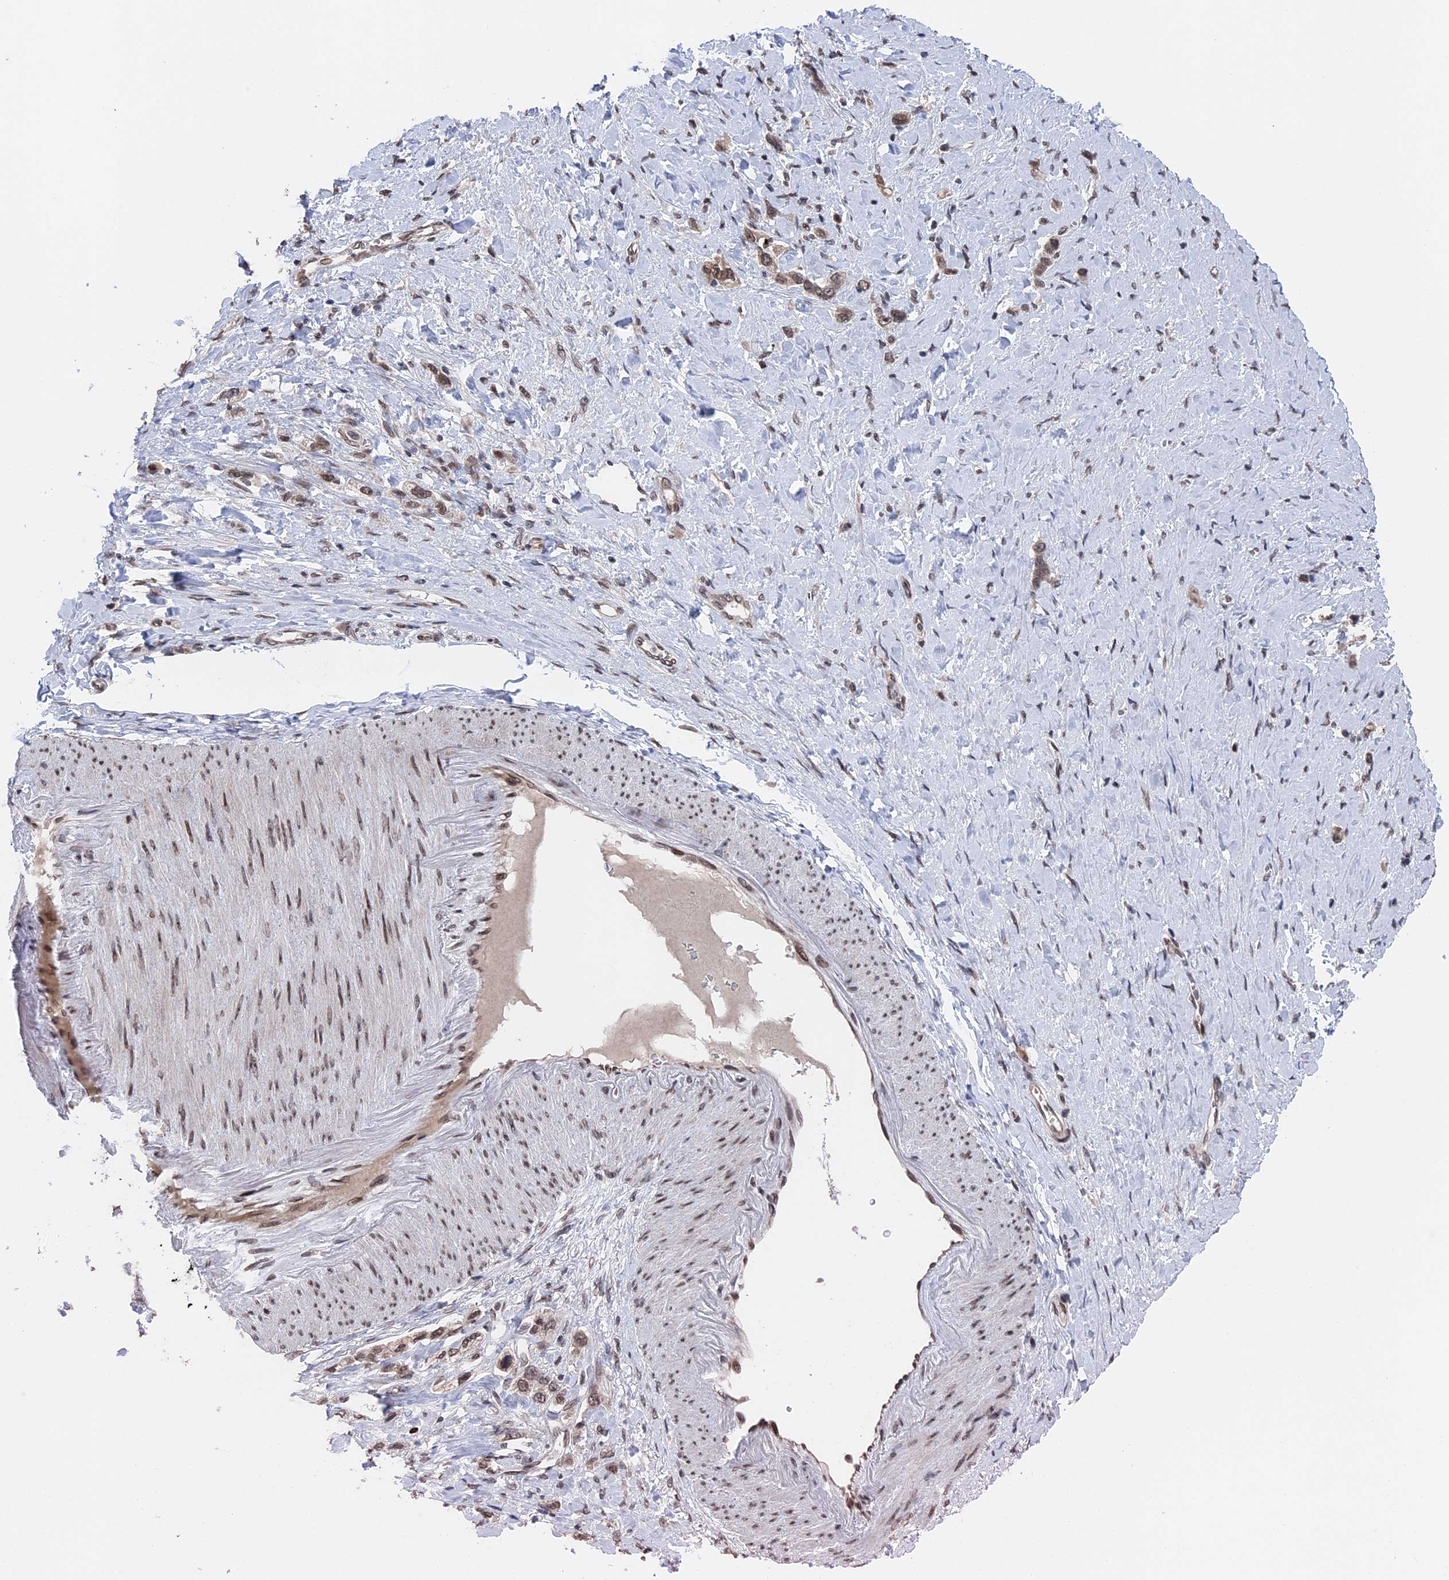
{"staining": {"intensity": "moderate", "quantity": ">75%", "location": "nuclear"}, "tissue": "stomach cancer", "cell_type": "Tumor cells", "image_type": "cancer", "snomed": [{"axis": "morphology", "description": "Adenocarcinoma, NOS"}, {"axis": "topography", "description": "Stomach"}], "caption": "Immunohistochemical staining of human stomach cancer (adenocarcinoma) shows moderate nuclear protein staining in about >75% of tumor cells.", "gene": "NR2C2AP", "patient": {"sex": "female", "age": 65}}